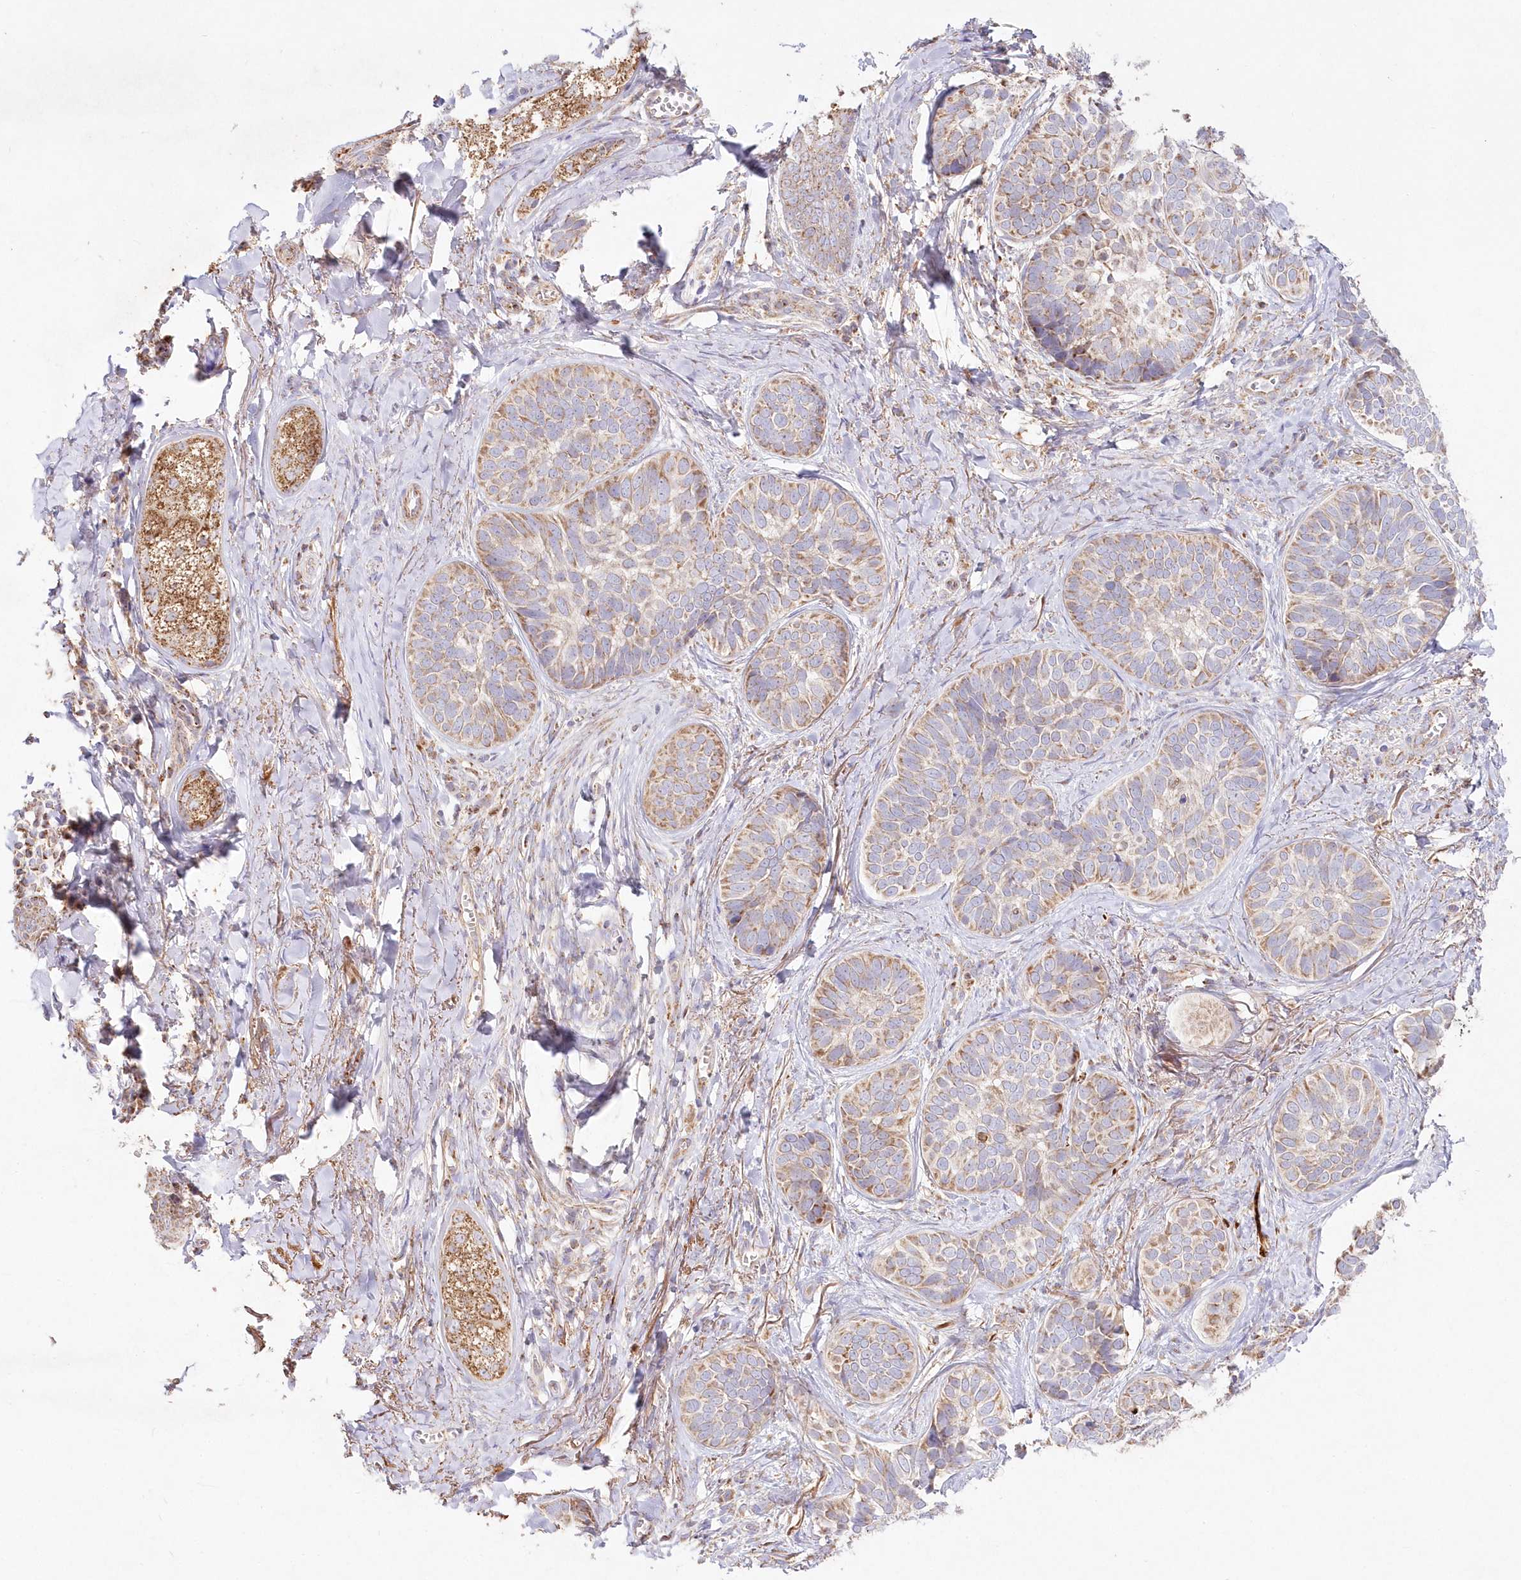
{"staining": {"intensity": "weak", "quantity": ">75%", "location": "cytoplasmic/membranous"}, "tissue": "skin cancer", "cell_type": "Tumor cells", "image_type": "cancer", "snomed": [{"axis": "morphology", "description": "Basal cell carcinoma"}, {"axis": "topography", "description": "Skin"}], "caption": "IHC micrograph of skin cancer stained for a protein (brown), which shows low levels of weak cytoplasmic/membranous staining in about >75% of tumor cells.", "gene": "DNA2", "patient": {"sex": "male", "age": 62}}